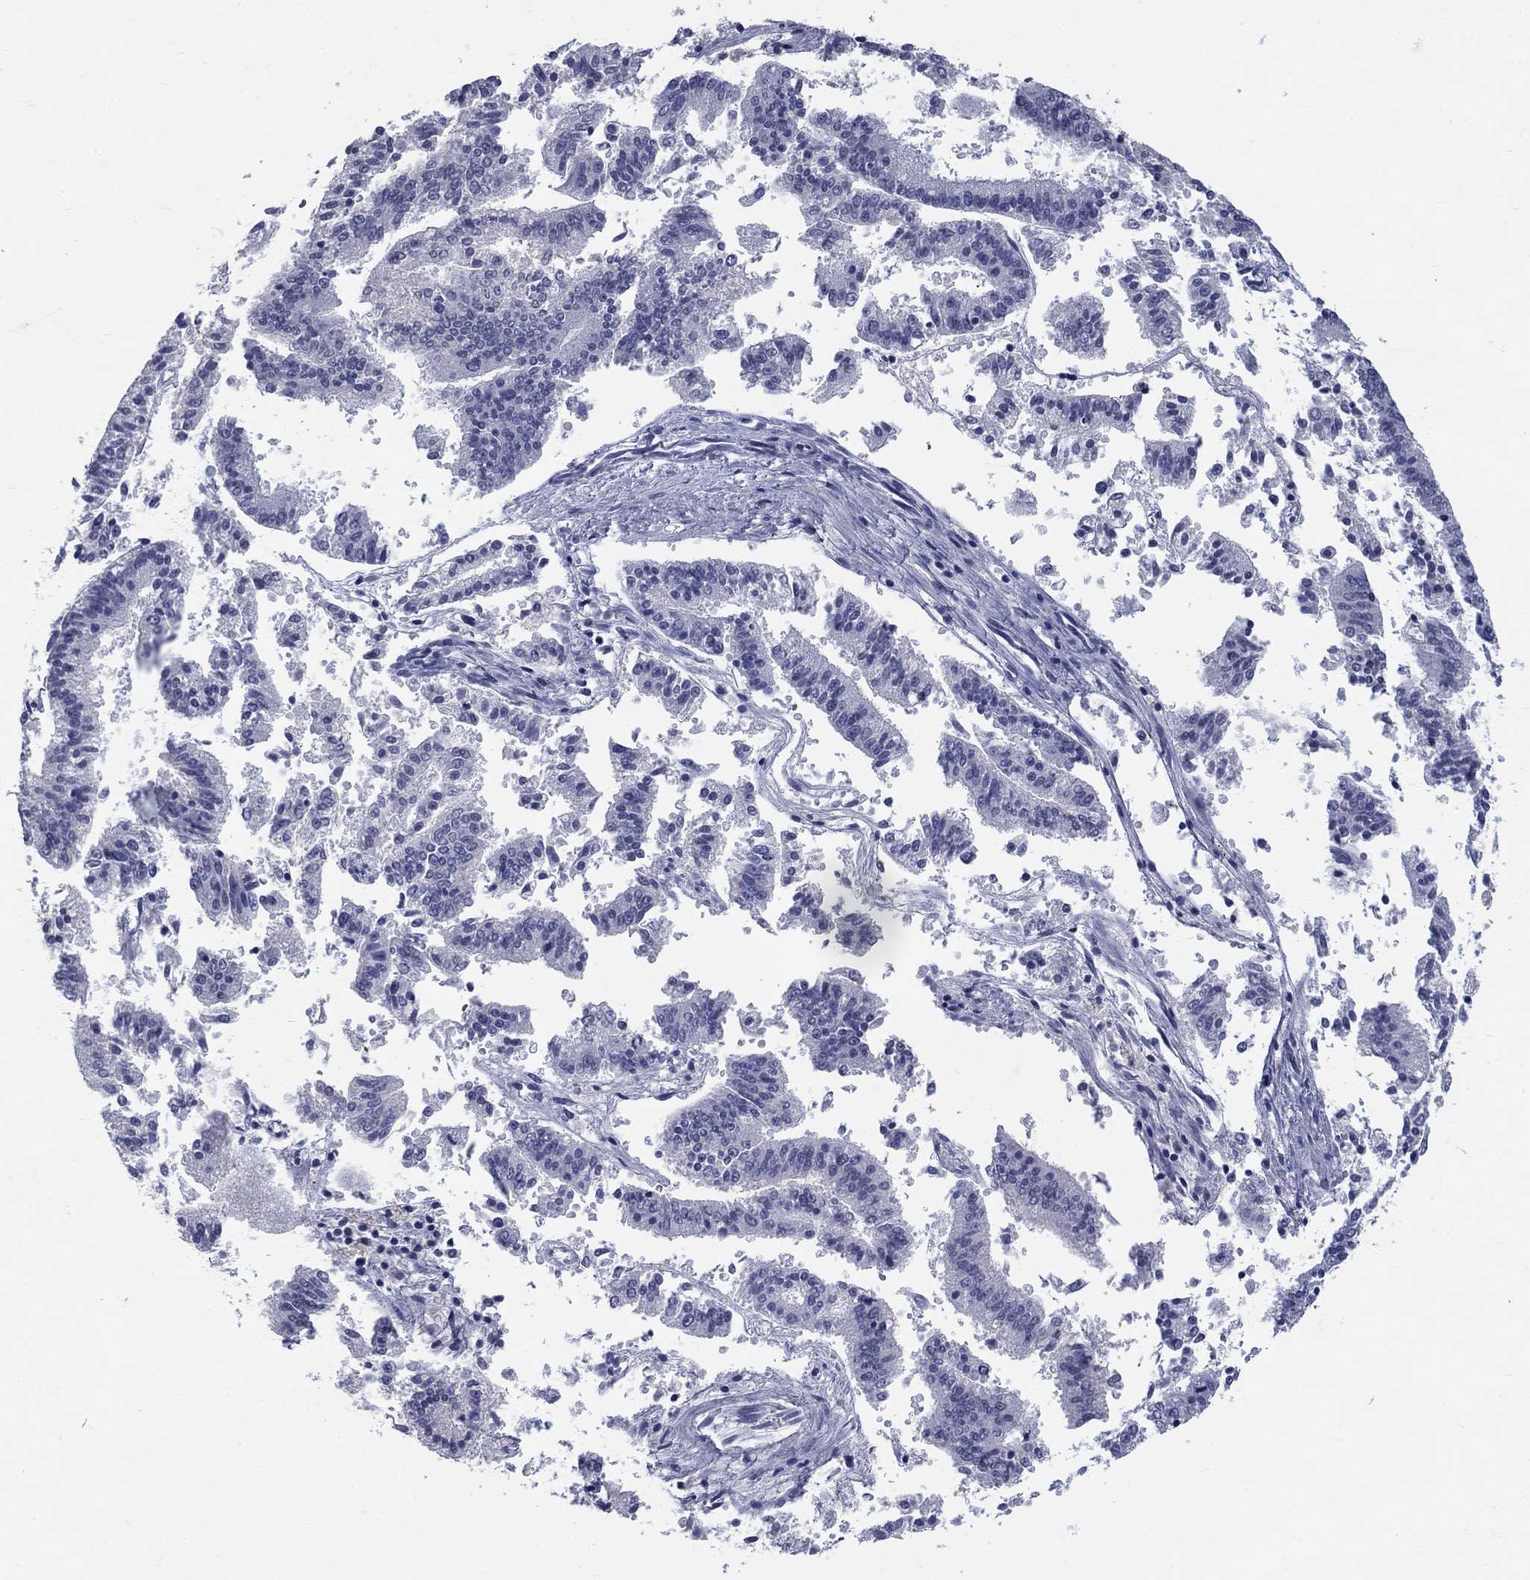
{"staining": {"intensity": "negative", "quantity": "none", "location": "none"}, "tissue": "endometrial cancer", "cell_type": "Tumor cells", "image_type": "cancer", "snomed": [{"axis": "morphology", "description": "Adenocarcinoma, NOS"}, {"axis": "topography", "description": "Endometrium"}], "caption": "A photomicrograph of adenocarcinoma (endometrial) stained for a protein demonstrates no brown staining in tumor cells.", "gene": "ELAVL4", "patient": {"sex": "female", "age": 66}}